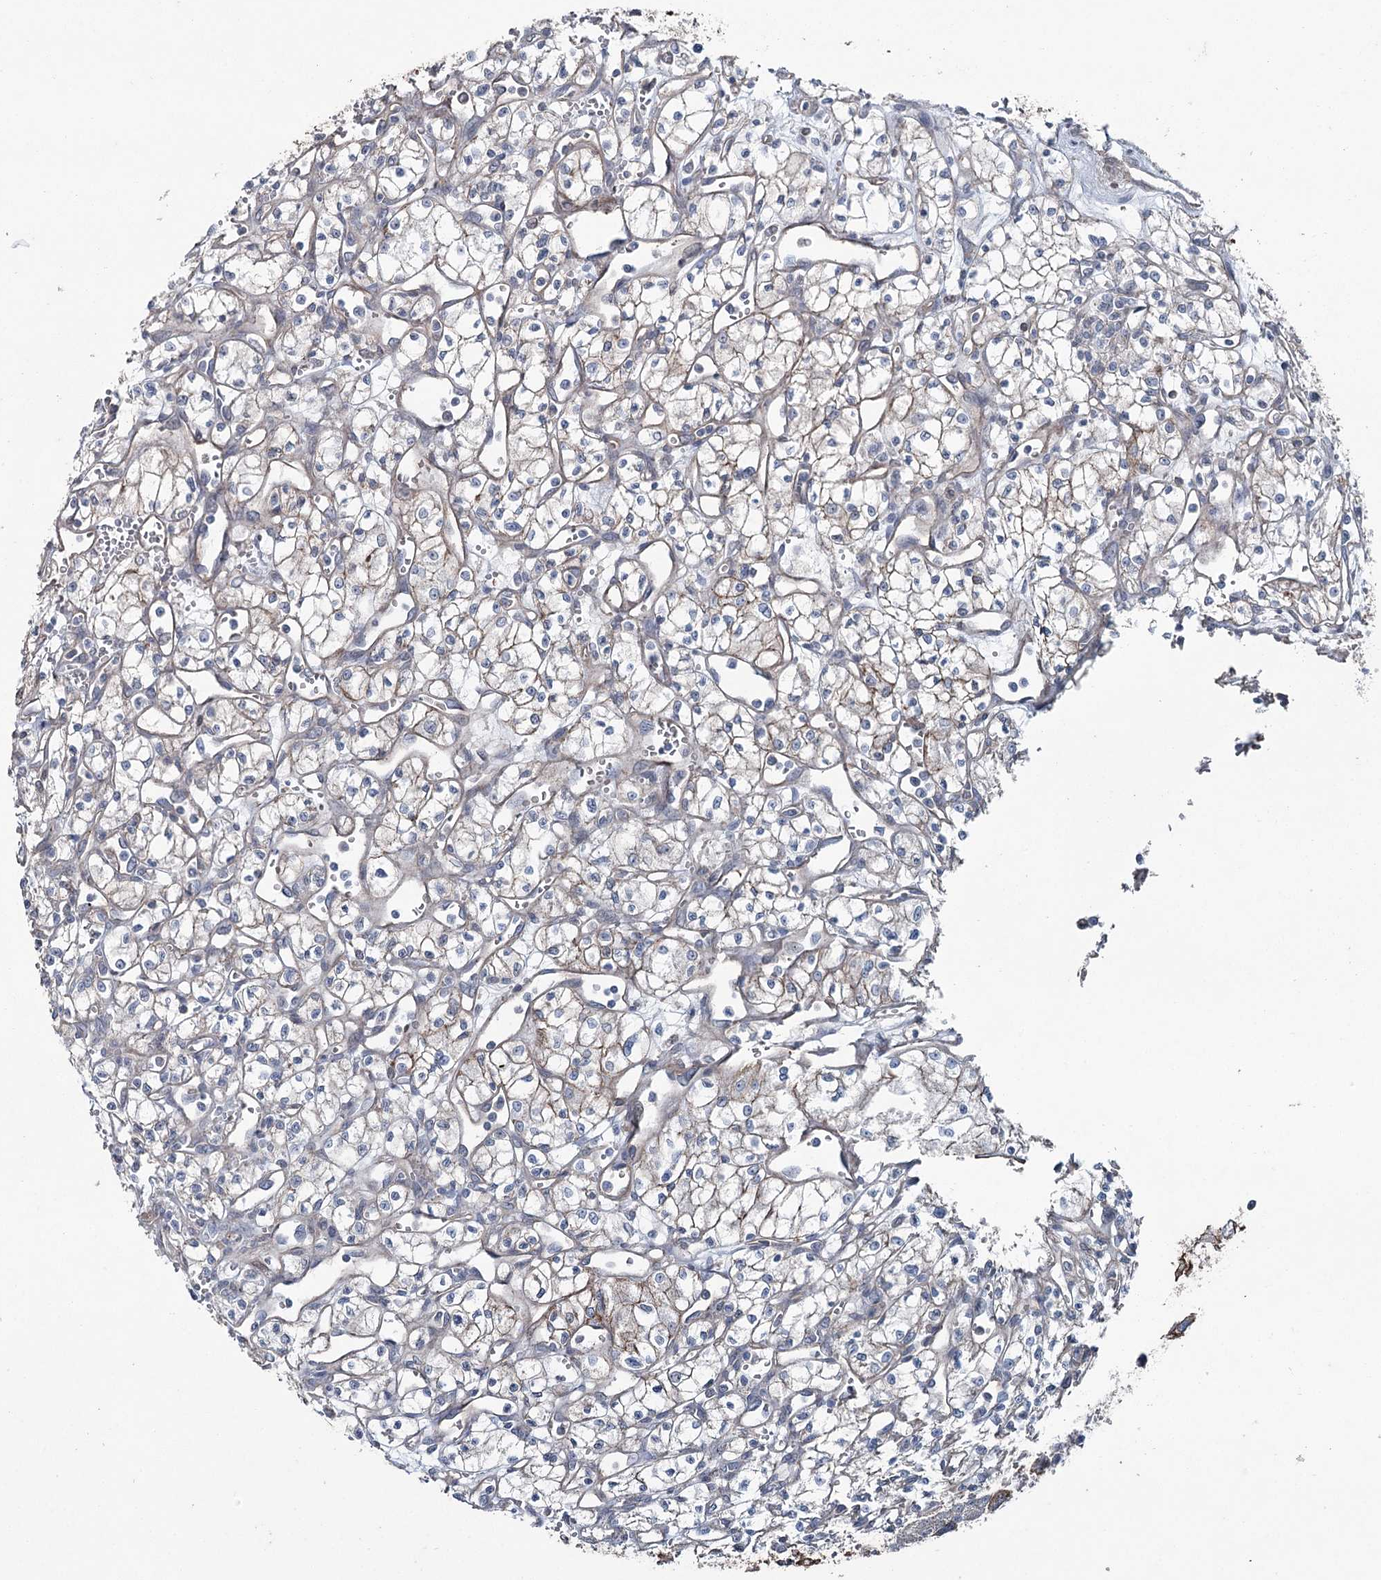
{"staining": {"intensity": "moderate", "quantity": "25%-75%", "location": "cytoplasmic/membranous"}, "tissue": "renal cancer", "cell_type": "Tumor cells", "image_type": "cancer", "snomed": [{"axis": "morphology", "description": "Adenocarcinoma, NOS"}, {"axis": "topography", "description": "Kidney"}], "caption": "Moderate cytoplasmic/membranous protein expression is appreciated in about 25%-75% of tumor cells in adenocarcinoma (renal).", "gene": "FAM120B", "patient": {"sex": "male", "age": 59}}